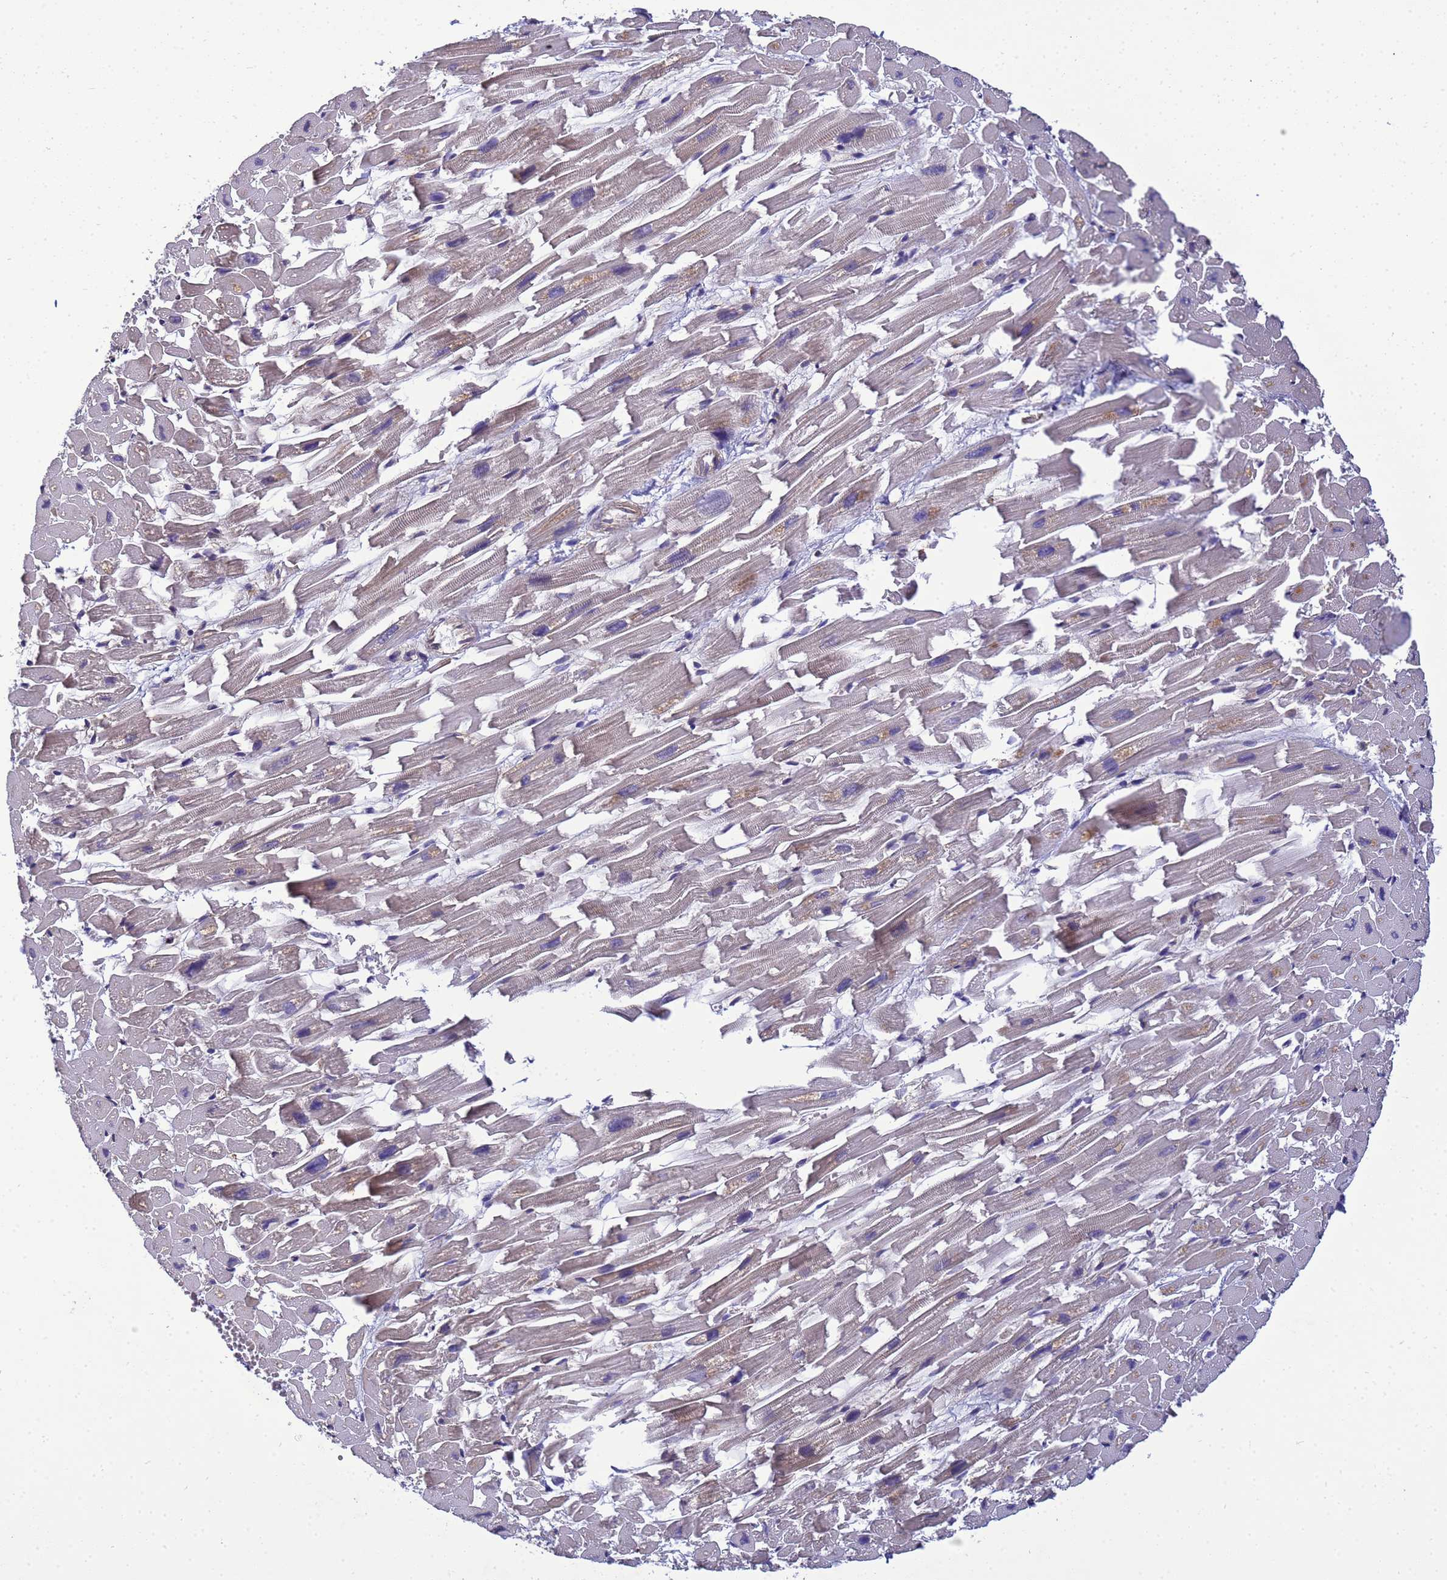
{"staining": {"intensity": "moderate", "quantity": "<25%", "location": "cytoplasmic/membranous"}, "tissue": "heart muscle", "cell_type": "Cardiomyocytes", "image_type": "normal", "snomed": [{"axis": "morphology", "description": "Normal tissue, NOS"}, {"axis": "topography", "description": "Heart"}], "caption": "Immunohistochemical staining of unremarkable heart muscle demonstrates moderate cytoplasmic/membranous protein positivity in about <25% of cardiomyocytes.", "gene": "BECN1", "patient": {"sex": "female", "age": 64}}